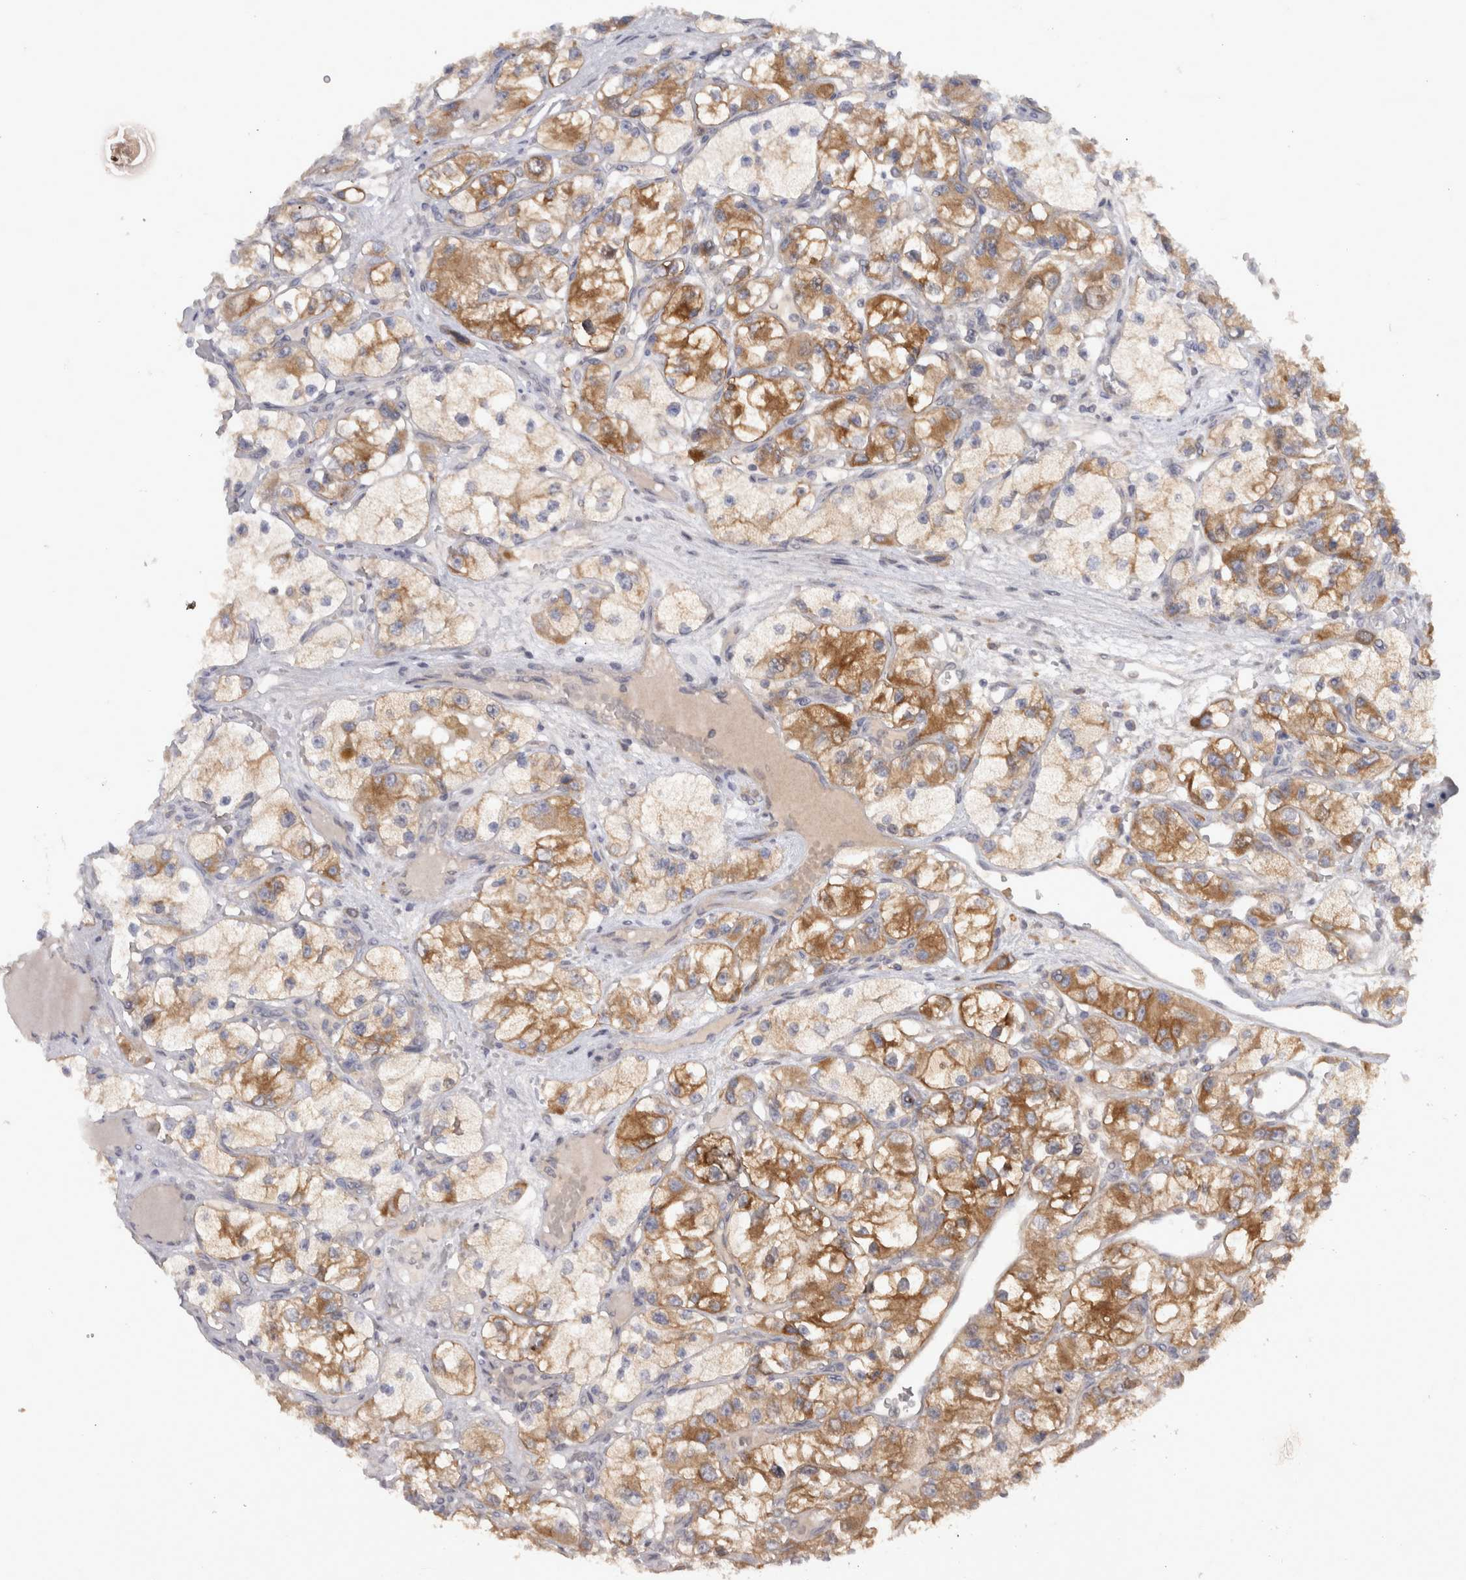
{"staining": {"intensity": "moderate", "quantity": ">75%", "location": "cytoplasmic/membranous"}, "tissue": "renal cancer", "cell_type": "Tumor cells", "image_type": "cancer", "snomed": [{"axis": "morphology", "description": "Adenocarcinoma, NOS"}, {"axis": "topography", "description": "Kidney"}], "caption": "IHC of renal cancer reveals medium levels of moderate cytoplasmic/membranous staining in about >75% of tumor cells.", "gene": "VEPH1", "patient": {"sex": "female", "age": 57}}